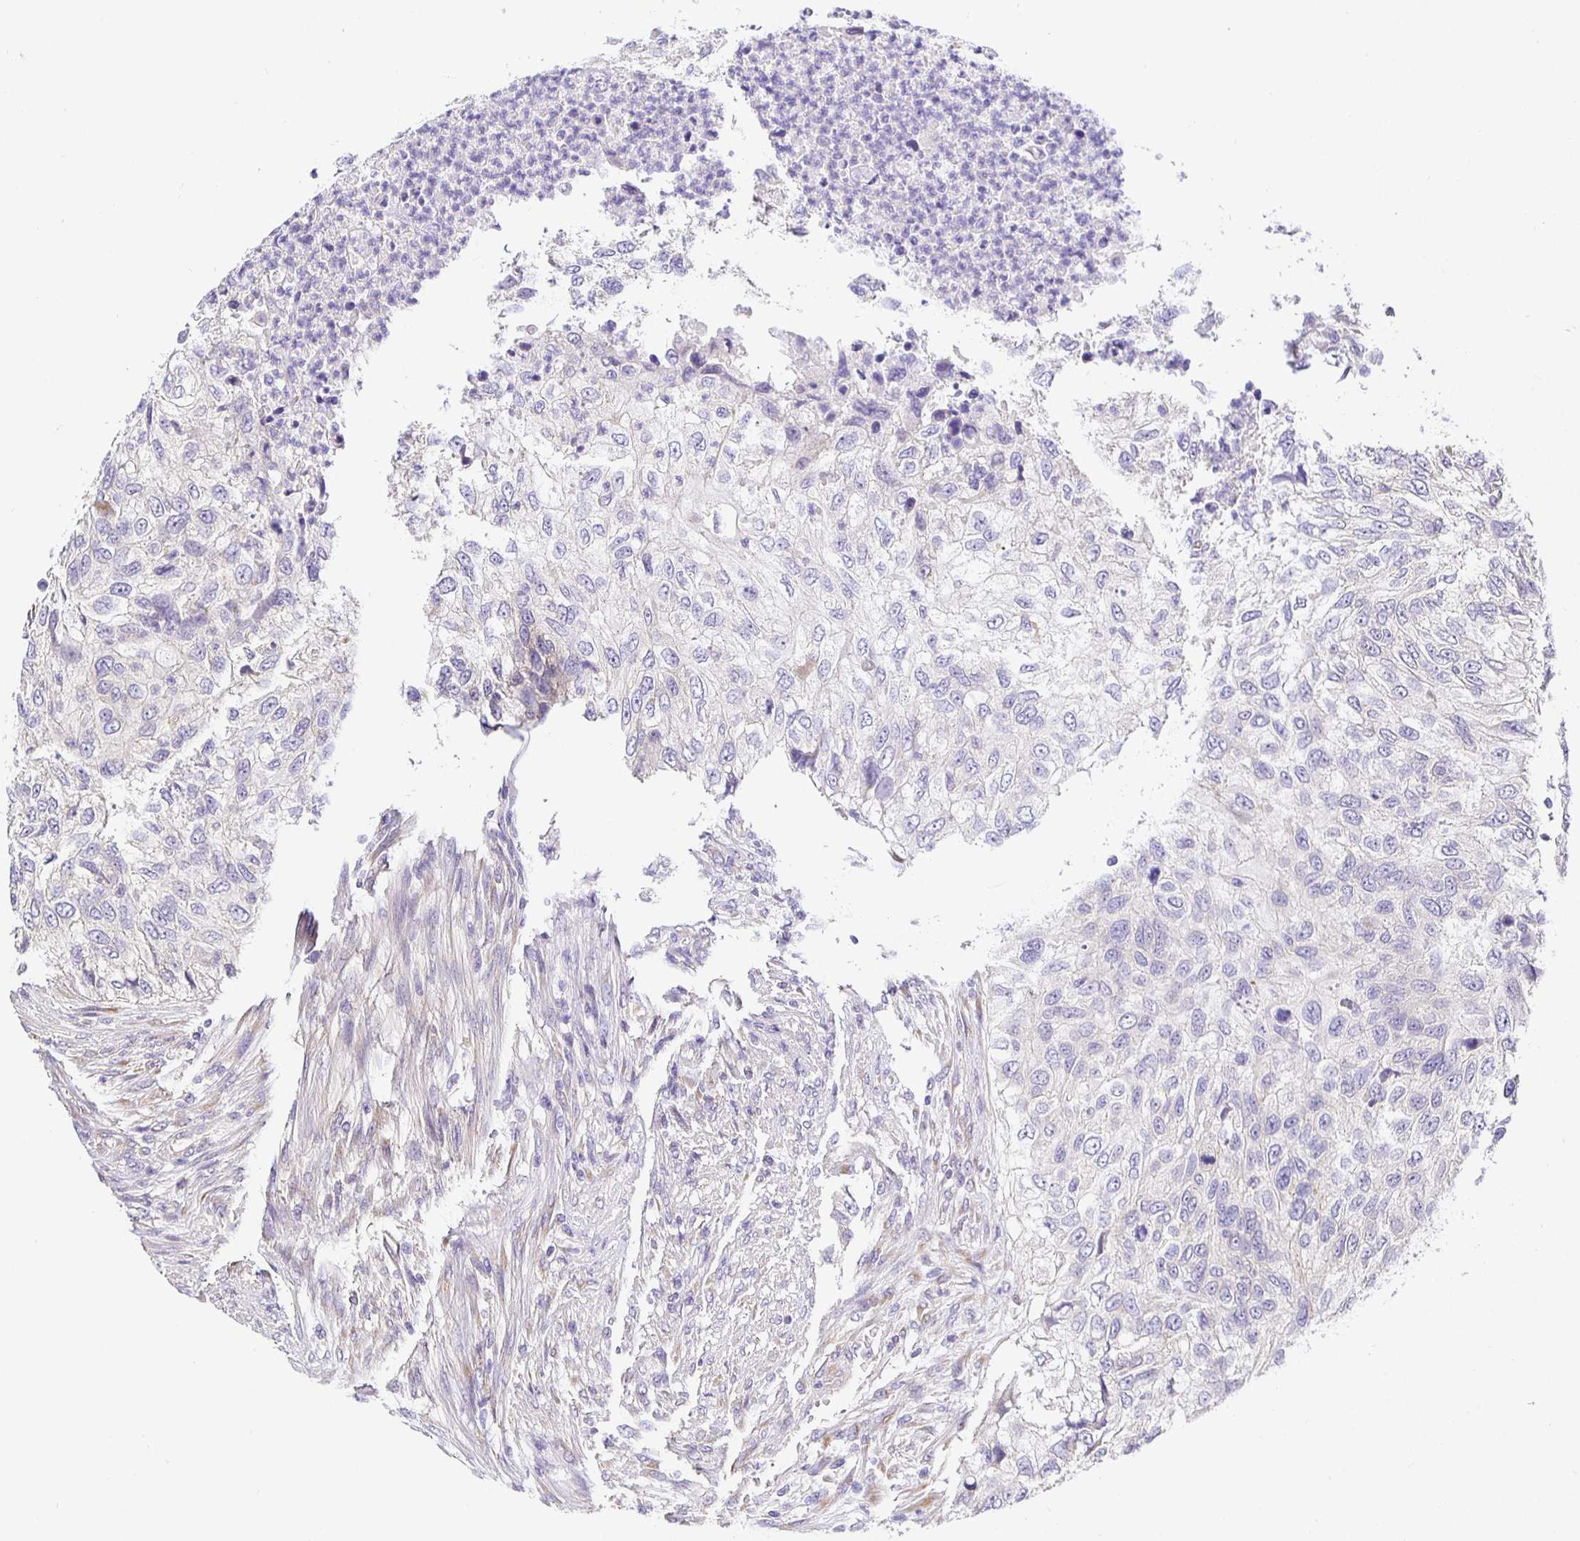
{"staining": {"intensity": "negative", "quantity": "none", "location": "none"}, "tissue": "urothelial cancer", "cell_type": "Tumor cells", "image_type": "cancer", "snomed": [{"axis": "morphology", "description": "Urothelial carcinoma, High grade"}, {"axis": "topography", "description": "Urinary bladder"}], "caption": "There is no significant expression in tumor cells of high-grade urothelial carcinoma.", "gene": "OPALIN", "patient": {"sex": "female", "age": 60}}